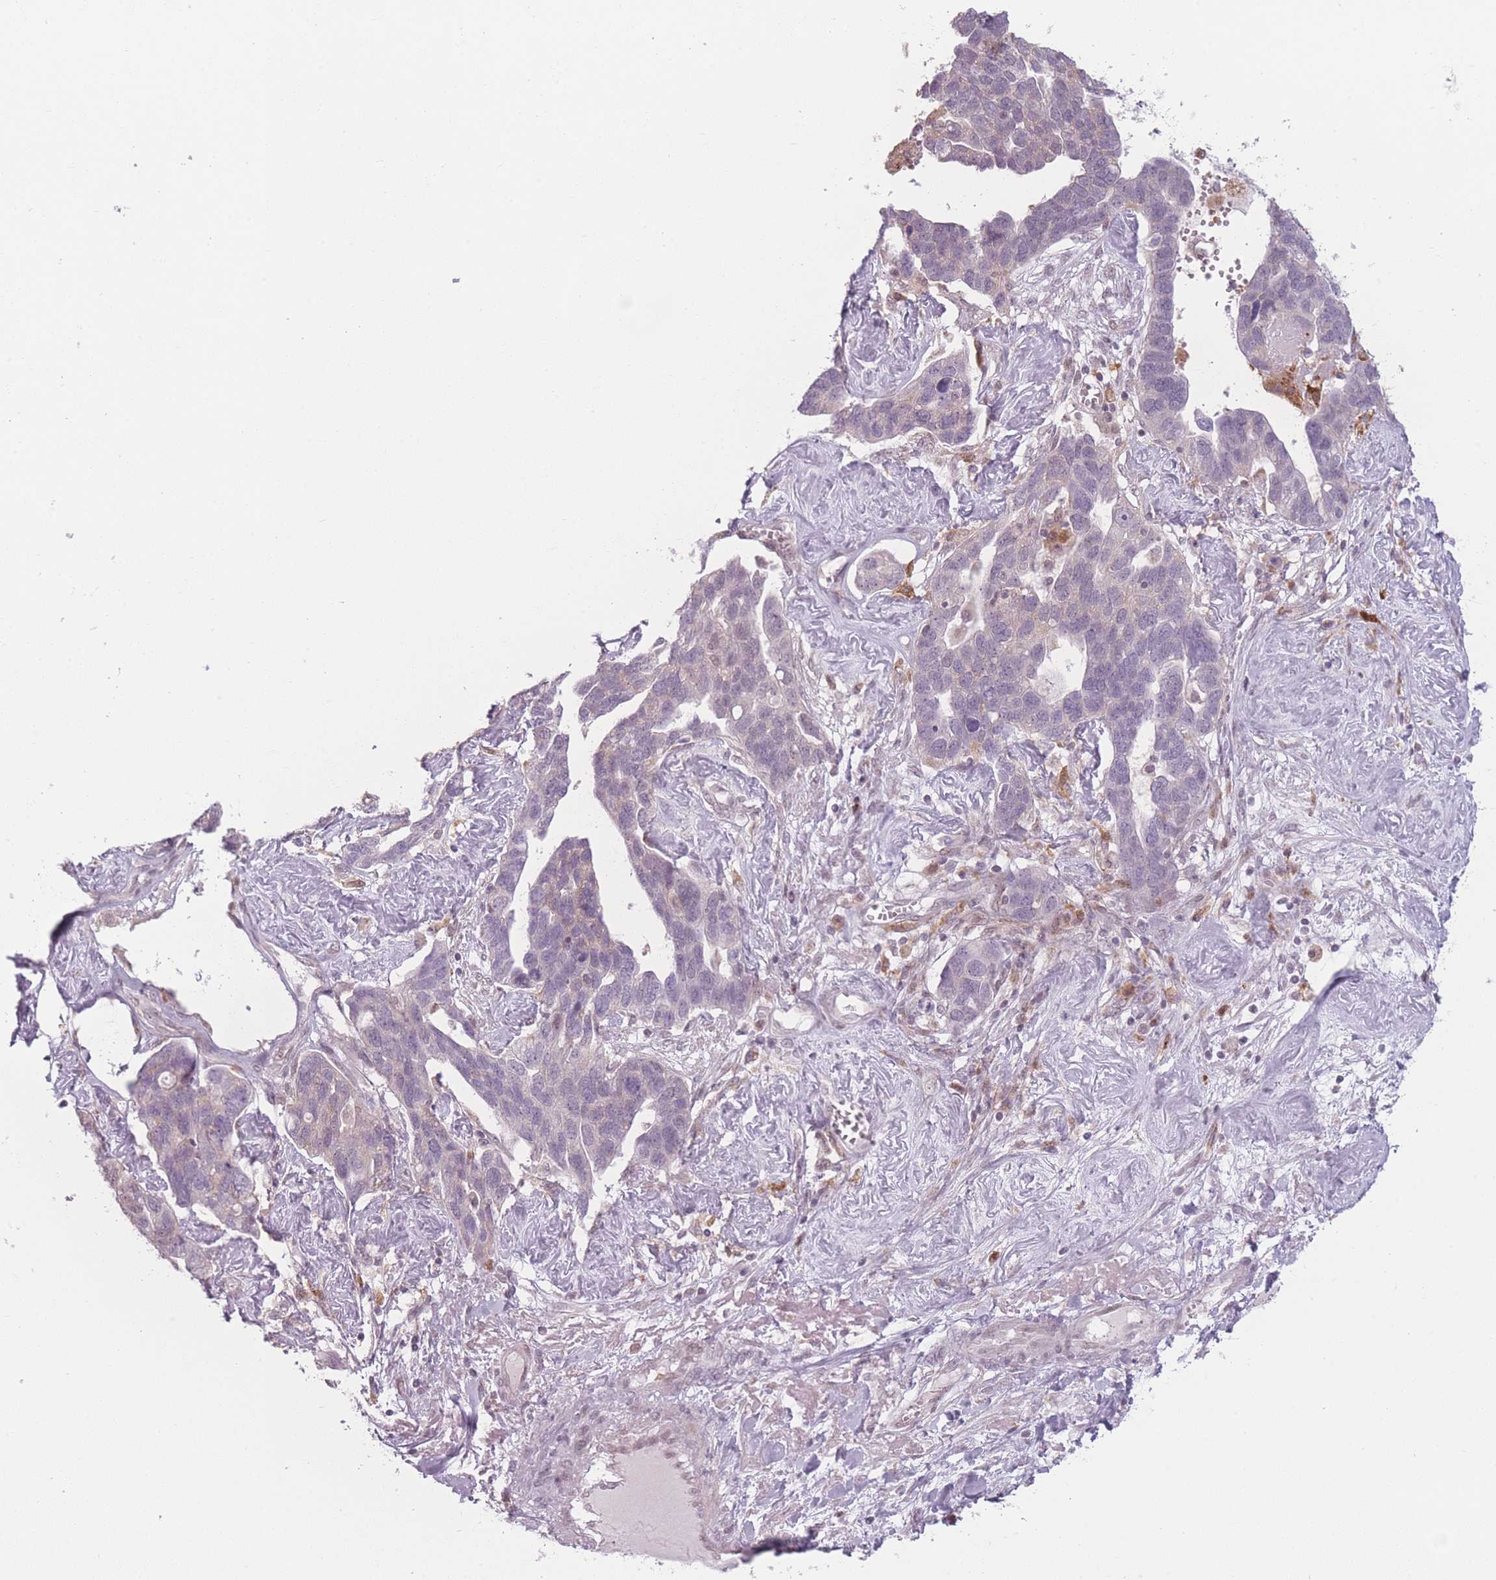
{"staining": {"intensity": "negative", "quantity": "none", "location": "none"}, "tissue": "ovarian cancer", "cell_type": "Tumor cells", "image_type": "cancer", "snomed": [{"axis": "morphology", "description": "Cystadenocarcinoma, serous, NOS"}, {"axis": "topography", "description": "Ovary"}], "caption": "A micrograph of human ovarian cancer is negative for staining in tumor cells. The staining was performed using DAB (3,3'-diaminobenzidine) to visualize the protein expression in brown, while the nuclei were stained in blue with hematoxylin (Magnification: 20x).", "gene": "OR10C1", "patient": {"sex": "female", "age": 54}}